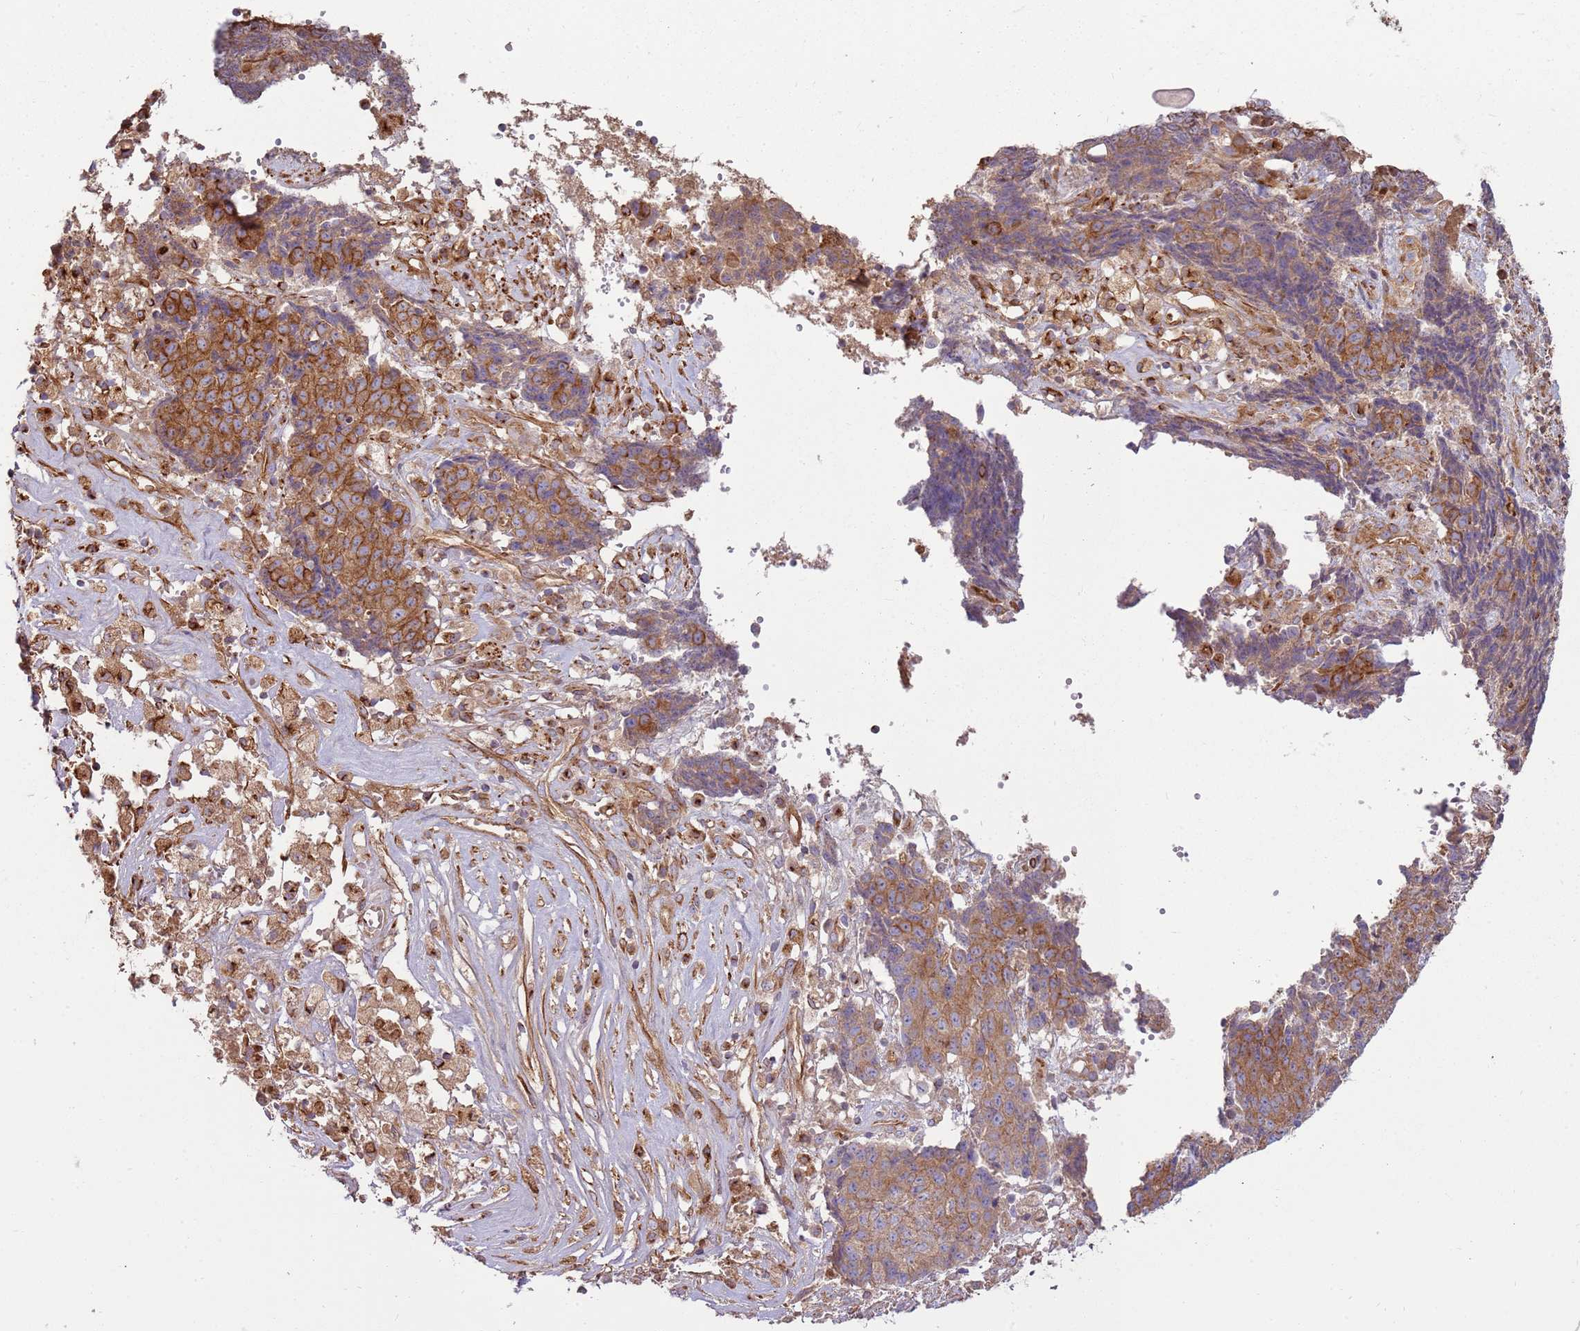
{"staining": {"intensity": "moderate", "quantity": ">75%", "location": "cytoplasmic/membranous"}, "tissue": "ovarian cancer", "cell_type": "Tumor cells", "image_type": "cancer", "snomed": [{"axis": "morphology", "description": "Carcinoma, endometroid"}, {"axis": "topography", "description": "Ovary"}], "caption": "Ovarian cancer tissue displays moderate cytoplasmic/membranous expression in approximately >75% of tumor cells", "gene": "EMC1", "patient": {"sex": "female", "age": 42}}